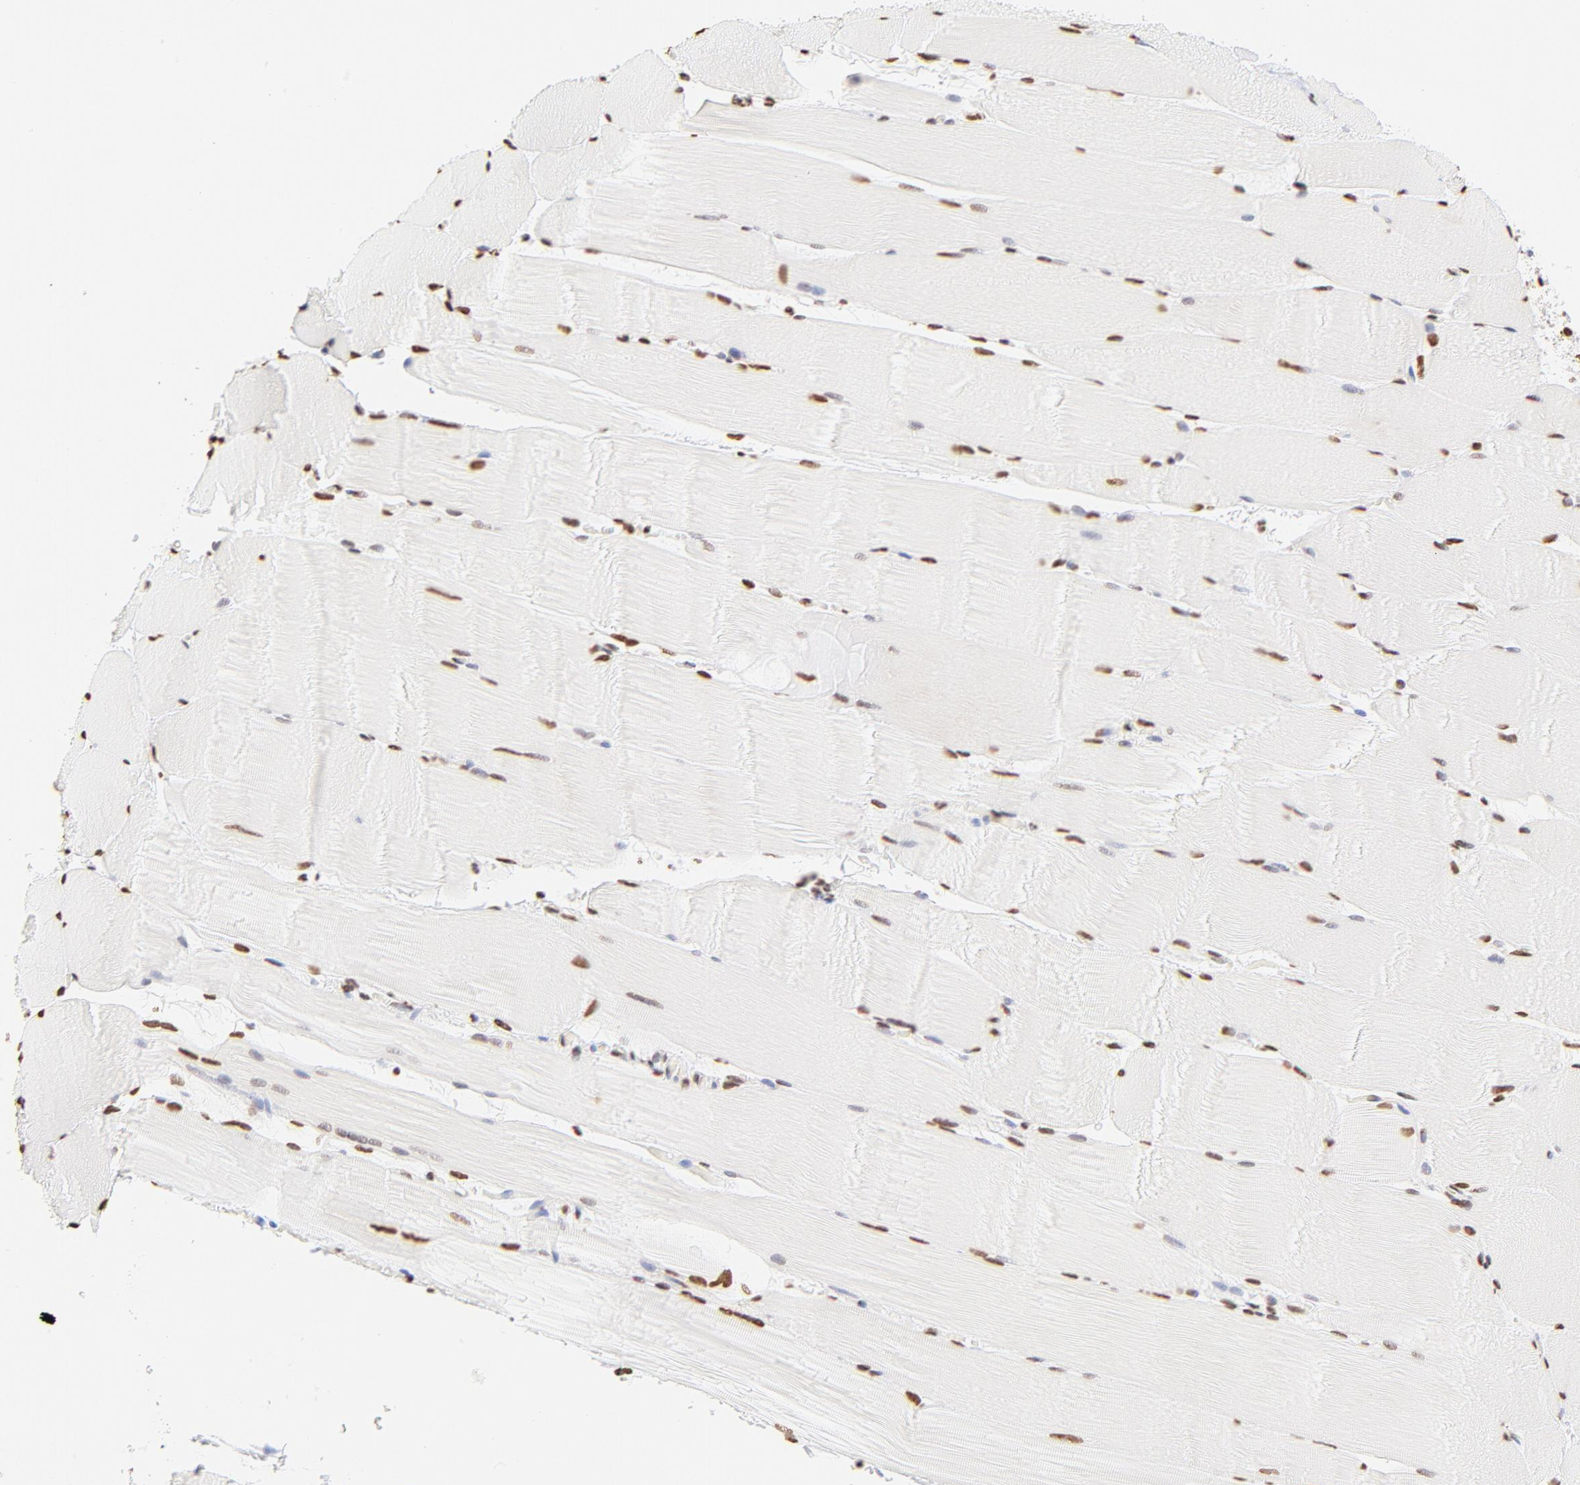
{"staining": {"intensity": "strong", "quantity": "25%-75%", "location": "nuclear"}, "tissue": "skeletal muscle", "cell_type": "Myocytes", "image_type": "normal", "snomed": [{"axis": "morphology", "description": "Normal tissue, NOS"}, {"axis": "topography", "description": "Skeletal muscle"}], "caption": "This histopathology image exhibits unremarkable skeletal muscle stained with immunohistochemistry to label a protein in brown. The nuclear of myocytes show strong positivity for the protein. Nuclei are counter-stained blue.", "gene": "ZNF540", "patient": {"sex": "male", "age": 62}}